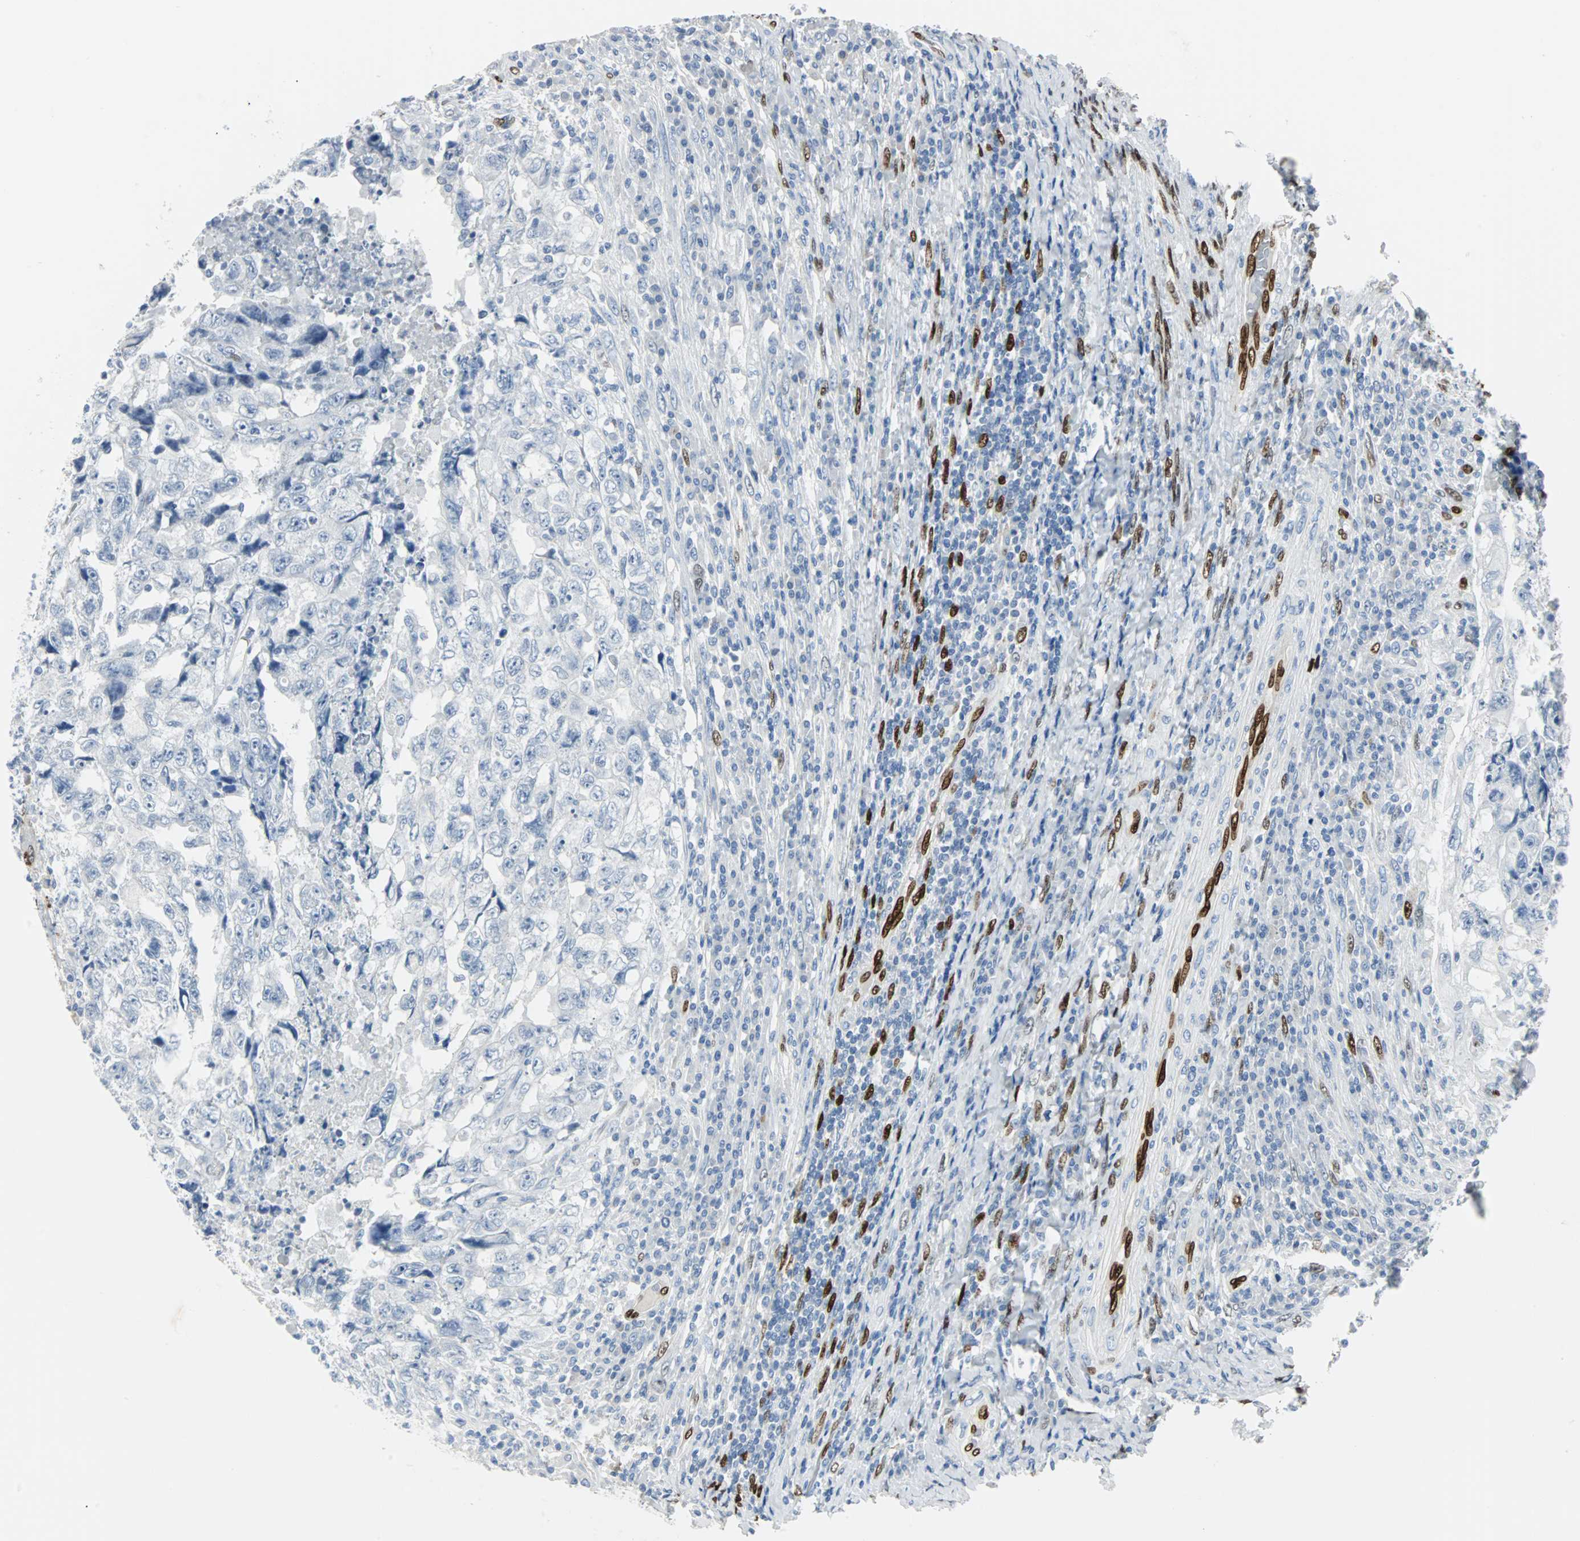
{"staining": {"intensity": "negative", "quantity": "none", "location": "none"}, "tissue": "testis cancer", "cell_type": "Tumor cells", "image_type": "cancer", "snomed": [{"axis": "morphology", "description": "Necrosis, NOS"}, {"axis": "morphology", "description": "Carcinoma, Embryonal, NOS"}, {"axis": "topography", "description": "Testis"}], "caption": "DAB (3,3'-diaminobenzidine) immunohistochemical staining of human embryonal carcinoma (testis) exhibits no significant staining in tumor cells.", "gene": "IL33", "patient": {"sex": "male", "age": 19}}